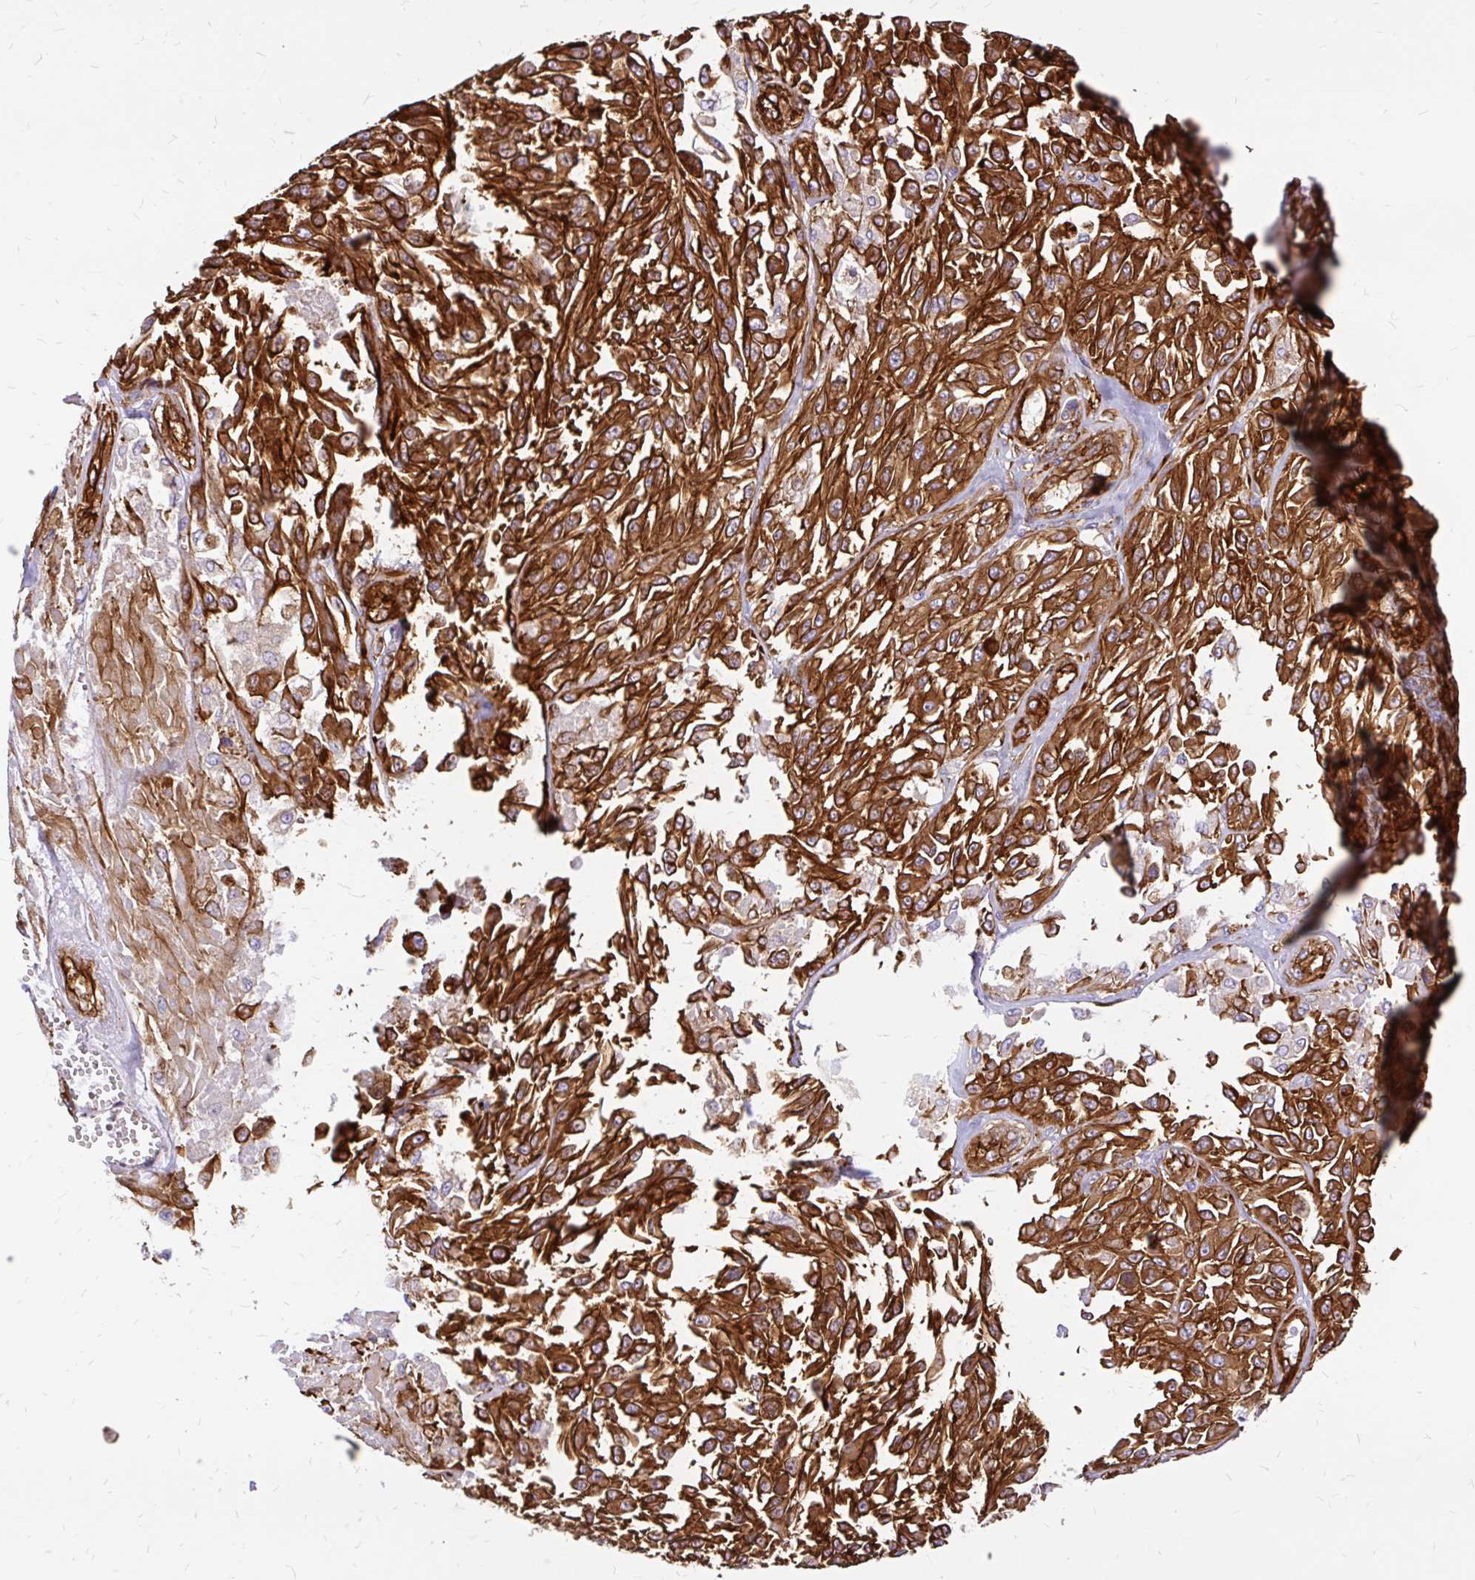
{"staining": {"intensity": "strong", "quantity": ">75%", "location": "cytoplasmic/membranous"}, "tissue": "melanoma", "cell_type": "Tumor cells", "image_type": "cancer", "snomed": [{"axis": "morphology", "description": "Malignant melanoma, NOS"}, {"axis": "topography", "description": "Skin"}], "caption": "Tumor cells exhibit strong cytoplasmic/membranous staining in approximately >75% of cells in malignant melanoma.", "gene": "MAP1LC3B", "patient": {"sex": "male", "age": 94}}